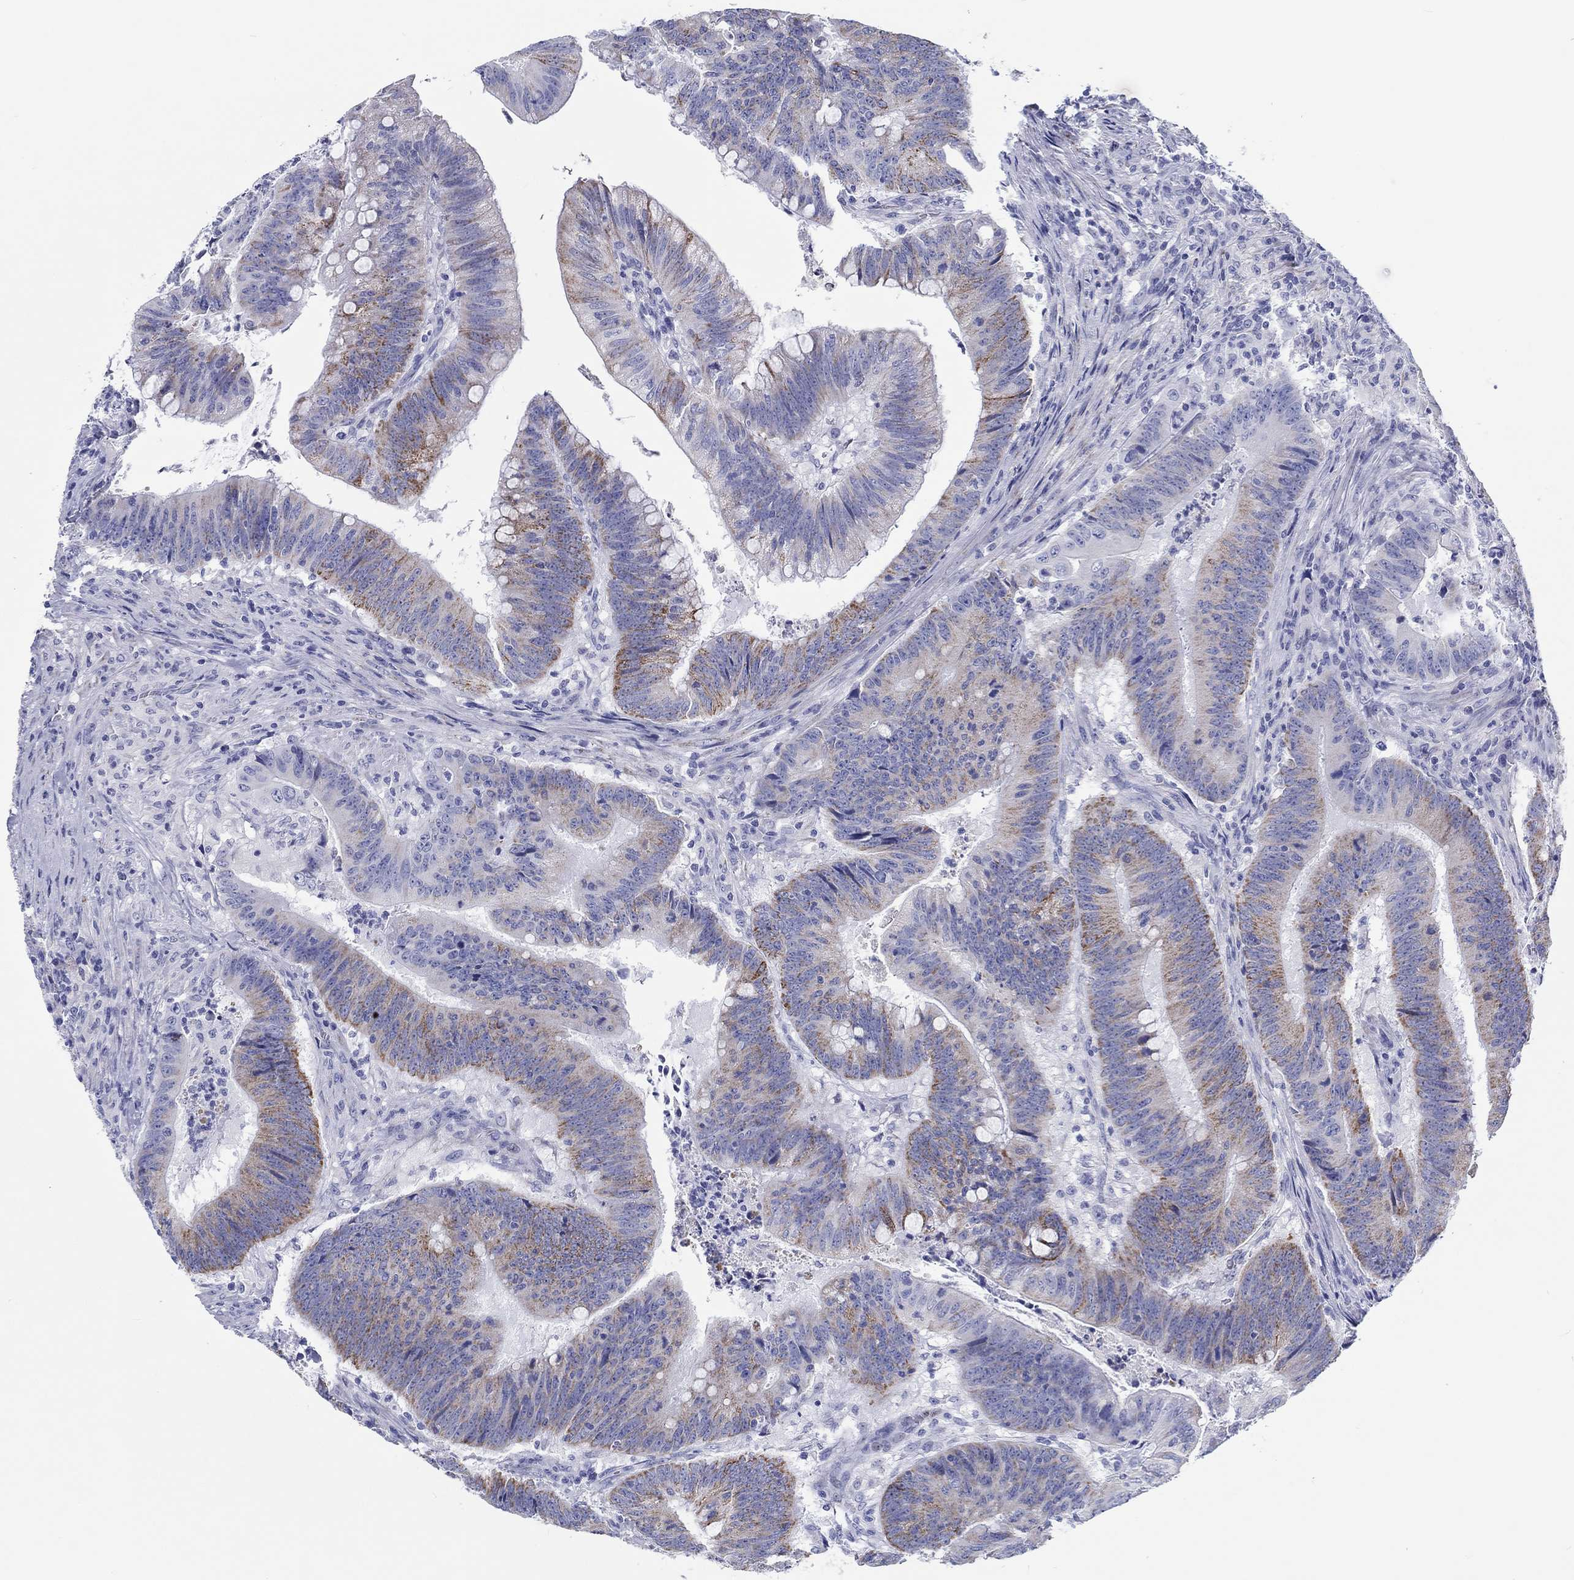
{"staining": {"intensity": "strong", "quantity": "<25%", "location": "cytoplasmic/membranous"}, "tissue": "colorectal cancer", "cell_type": "Tumor cells", "image_type": "cancer", "snomed": [{"axis": "morphology", "description": "Adenocarcinoma, NOS"}, {"axis": "topography", "description": "Colon"}], "caption": "A high-resolution image shows immunohistochemistry (IHC) staining of colorectal cancer (adenocarcinoma), which demonstrates strong cytoplasmic/membranous positivity in approximately <25% of tumor cells.", "gene": "H1-1", "patient": {"sex": "female", "age": 87}}